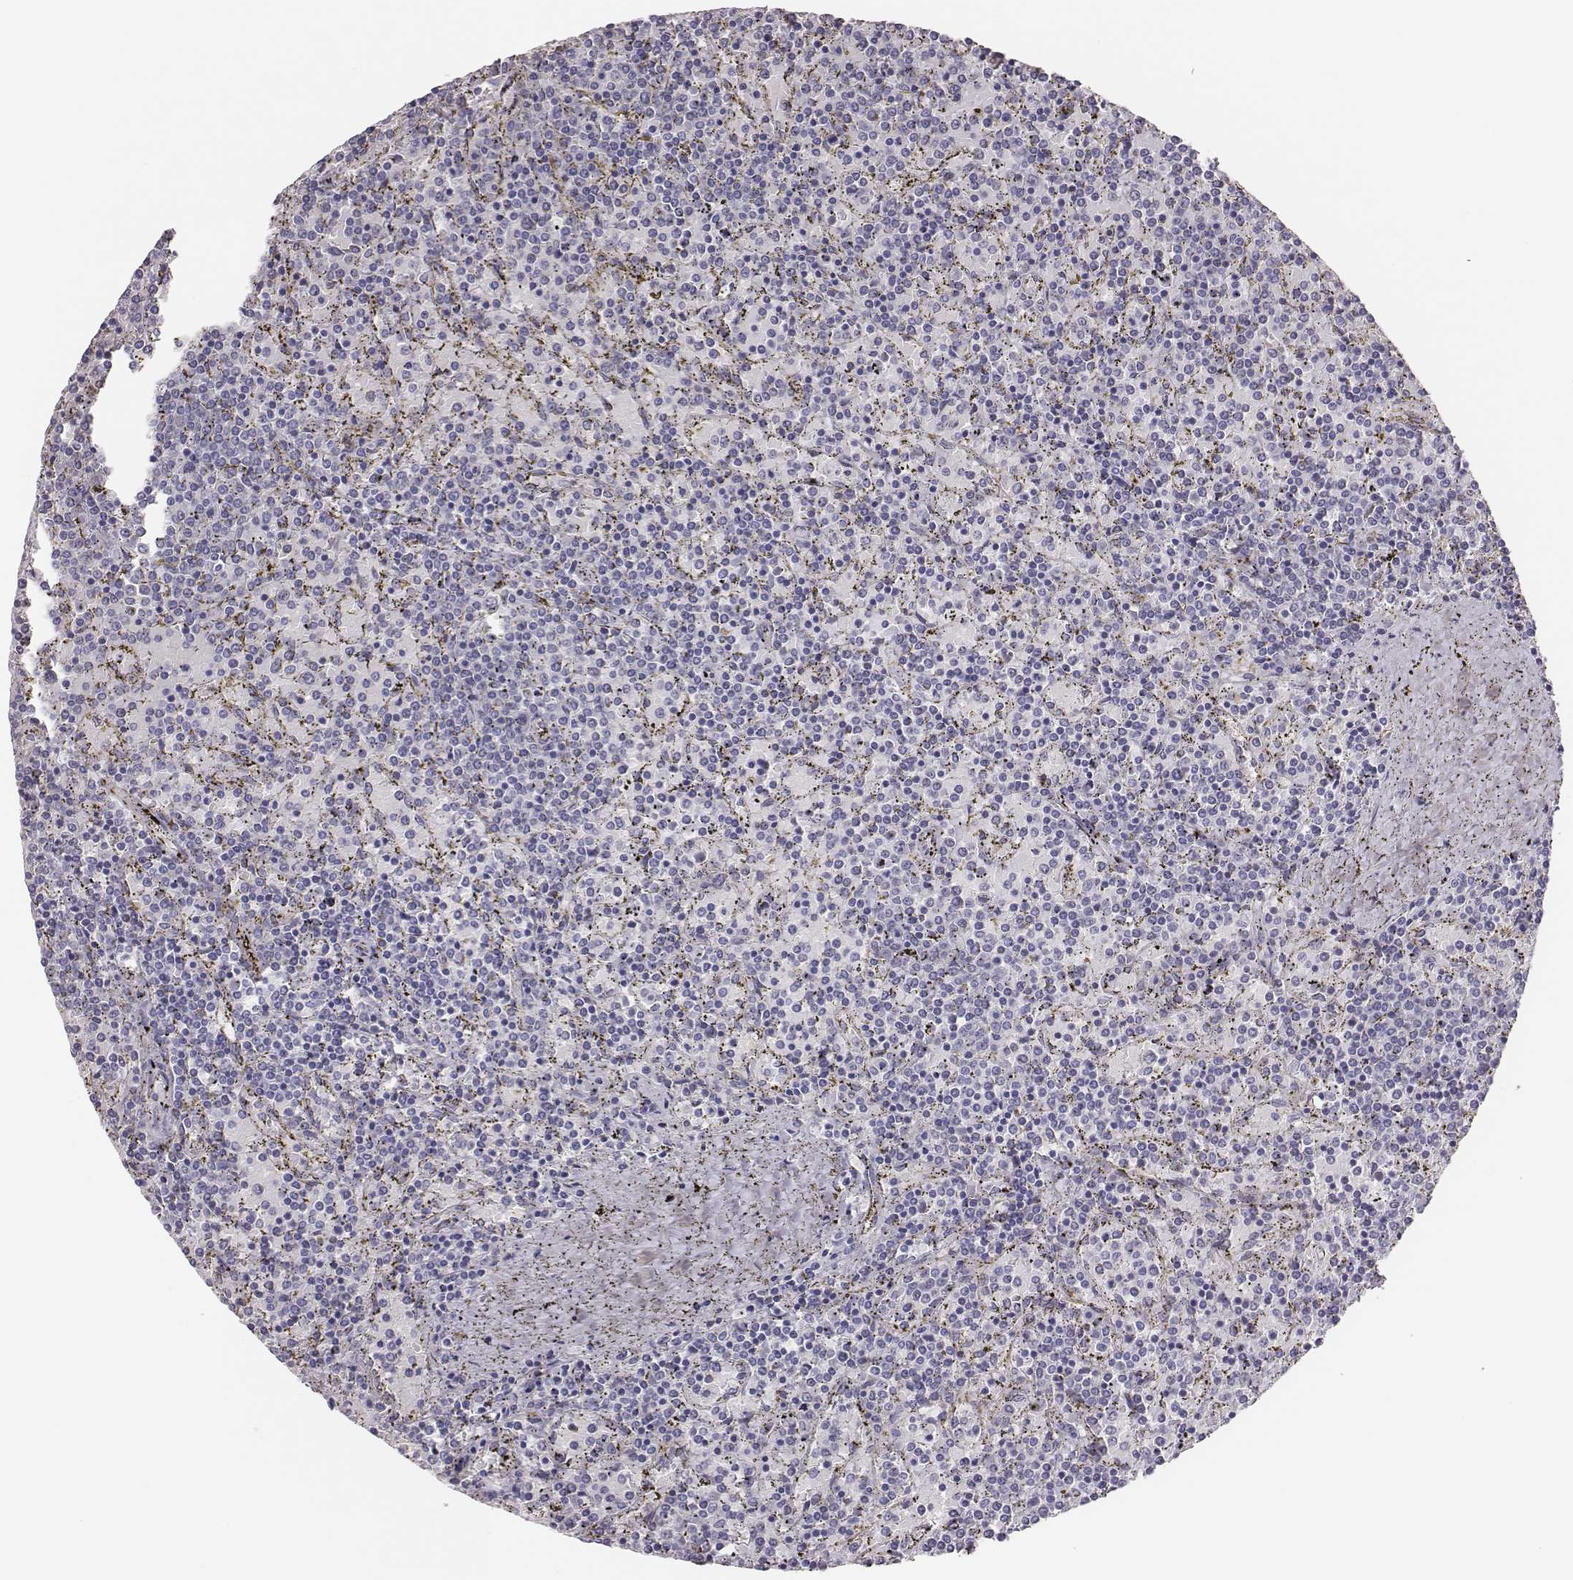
{"staining": {"intensity": "negative", "quantity": "none", "location": "none"}, "tissue": "lymphoma", "cell_type": "Tumor cells", "image_type": "cancer", "snomed": [{"axis": "morphology", "description": "Malignant lymphoma, non-Hodgkin's type, Low grade"}, {"axis": "topography", "description": "Spleen"}], "caption": "High magnification brightfield microscopy of lymphoma stained with DAB (3,3'-diaminobenzidine) (brown) and counterstained with hematoxylin (blue): tumor cells show no significant expression.", "gene": "SCML2", "patient": {"sex": "female", "age": 77}}